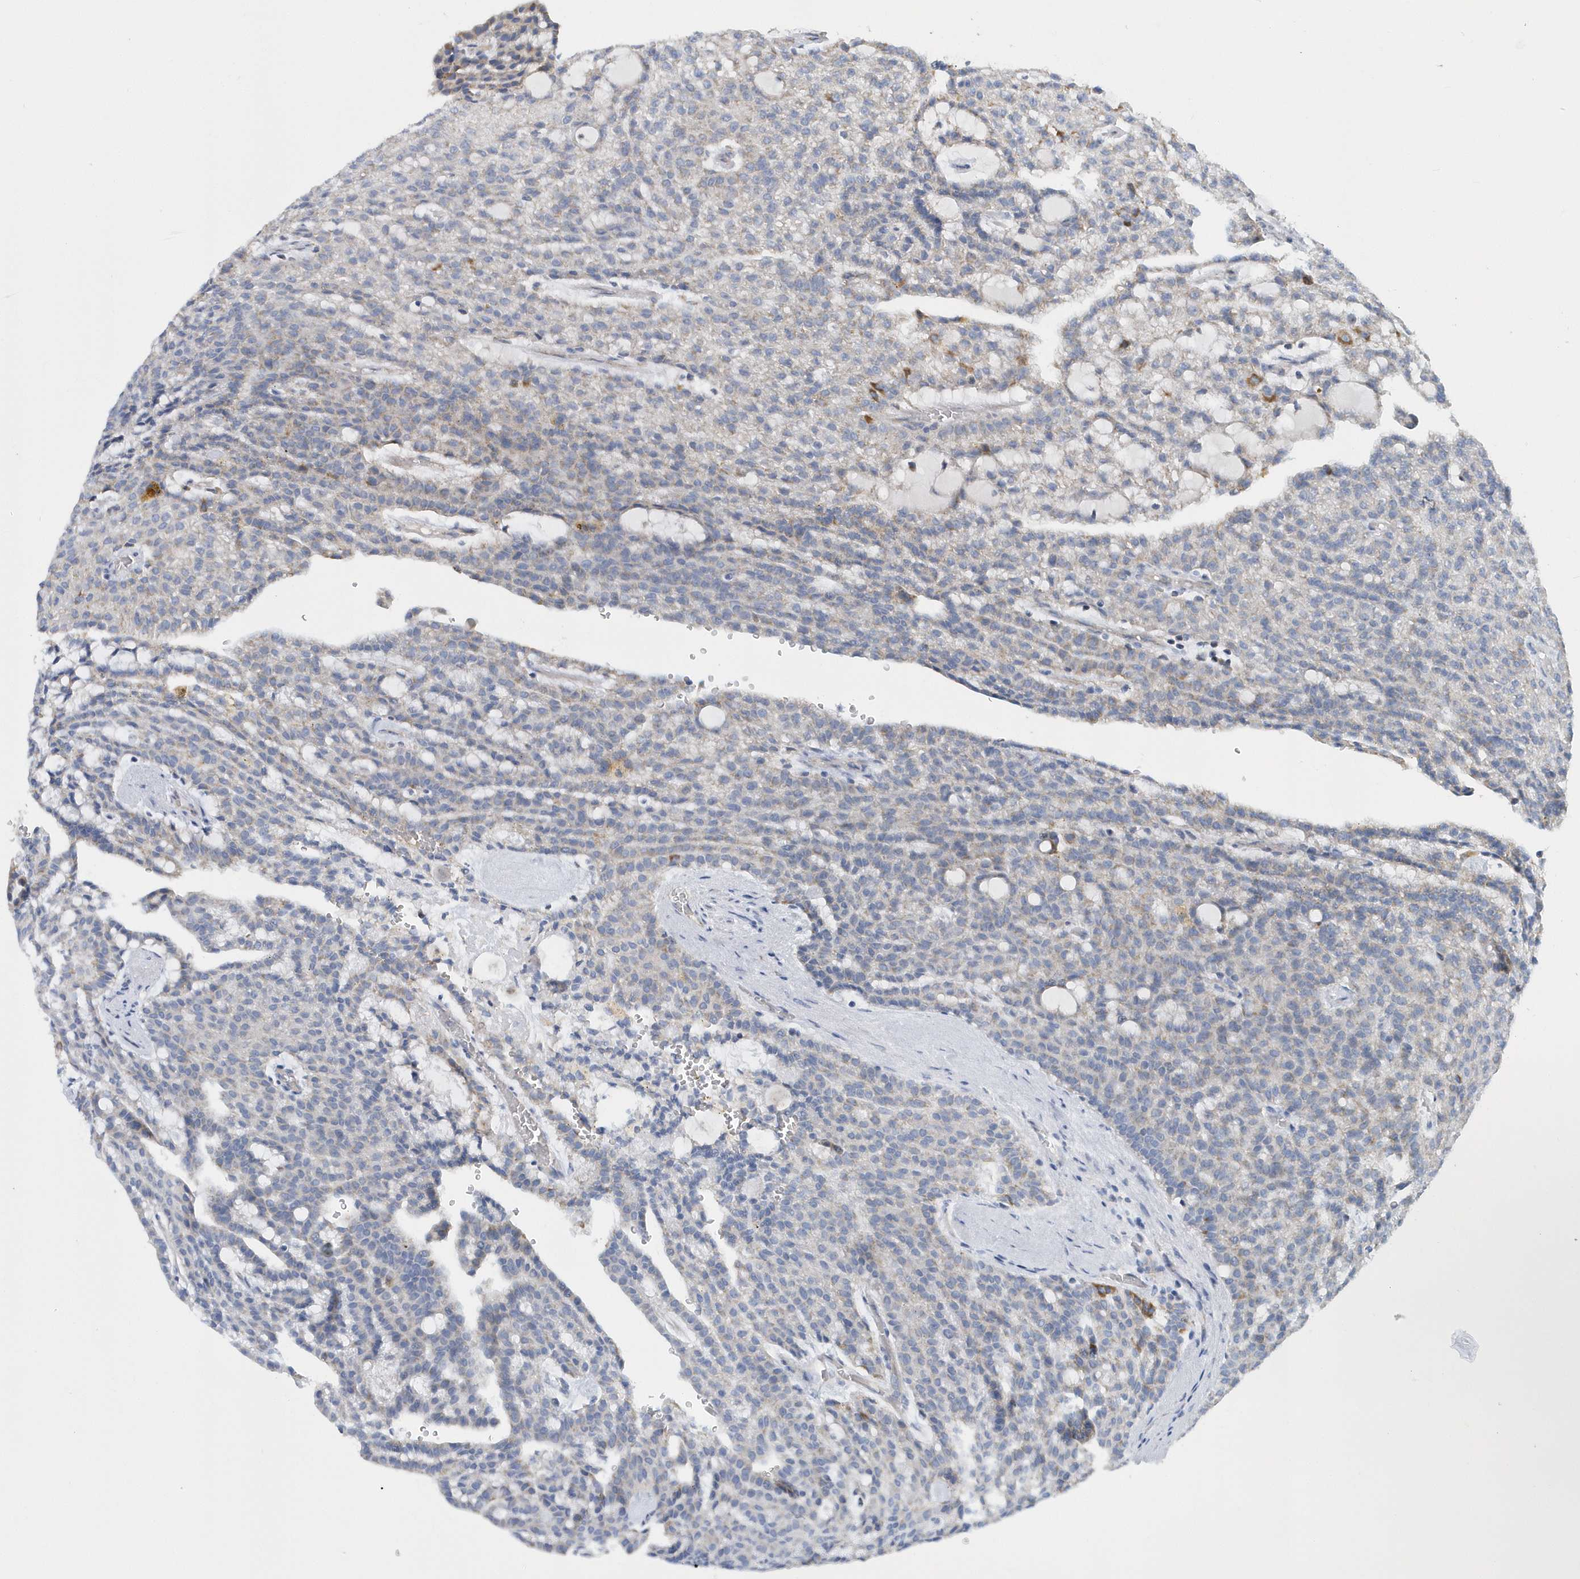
{"staining": {"intensity": "weak", "quantity": "<25%", "location": "cytoplasmic/membranous"}, "tissue": "renal cancer", "cell_type": "Tumor cells", "image_type": "cancer", "snomed": [{"axis": "morphology", "description": "Adenocarcinoma, NOS"}, {"axis": "topography", "description": "Kidney"}], "caption": "Tumor cells show no significant protein expression in renal cancer (adenocarcinoma).", "gene": "VWA5B2", "patient": {"sex": "male", "age": 63}}